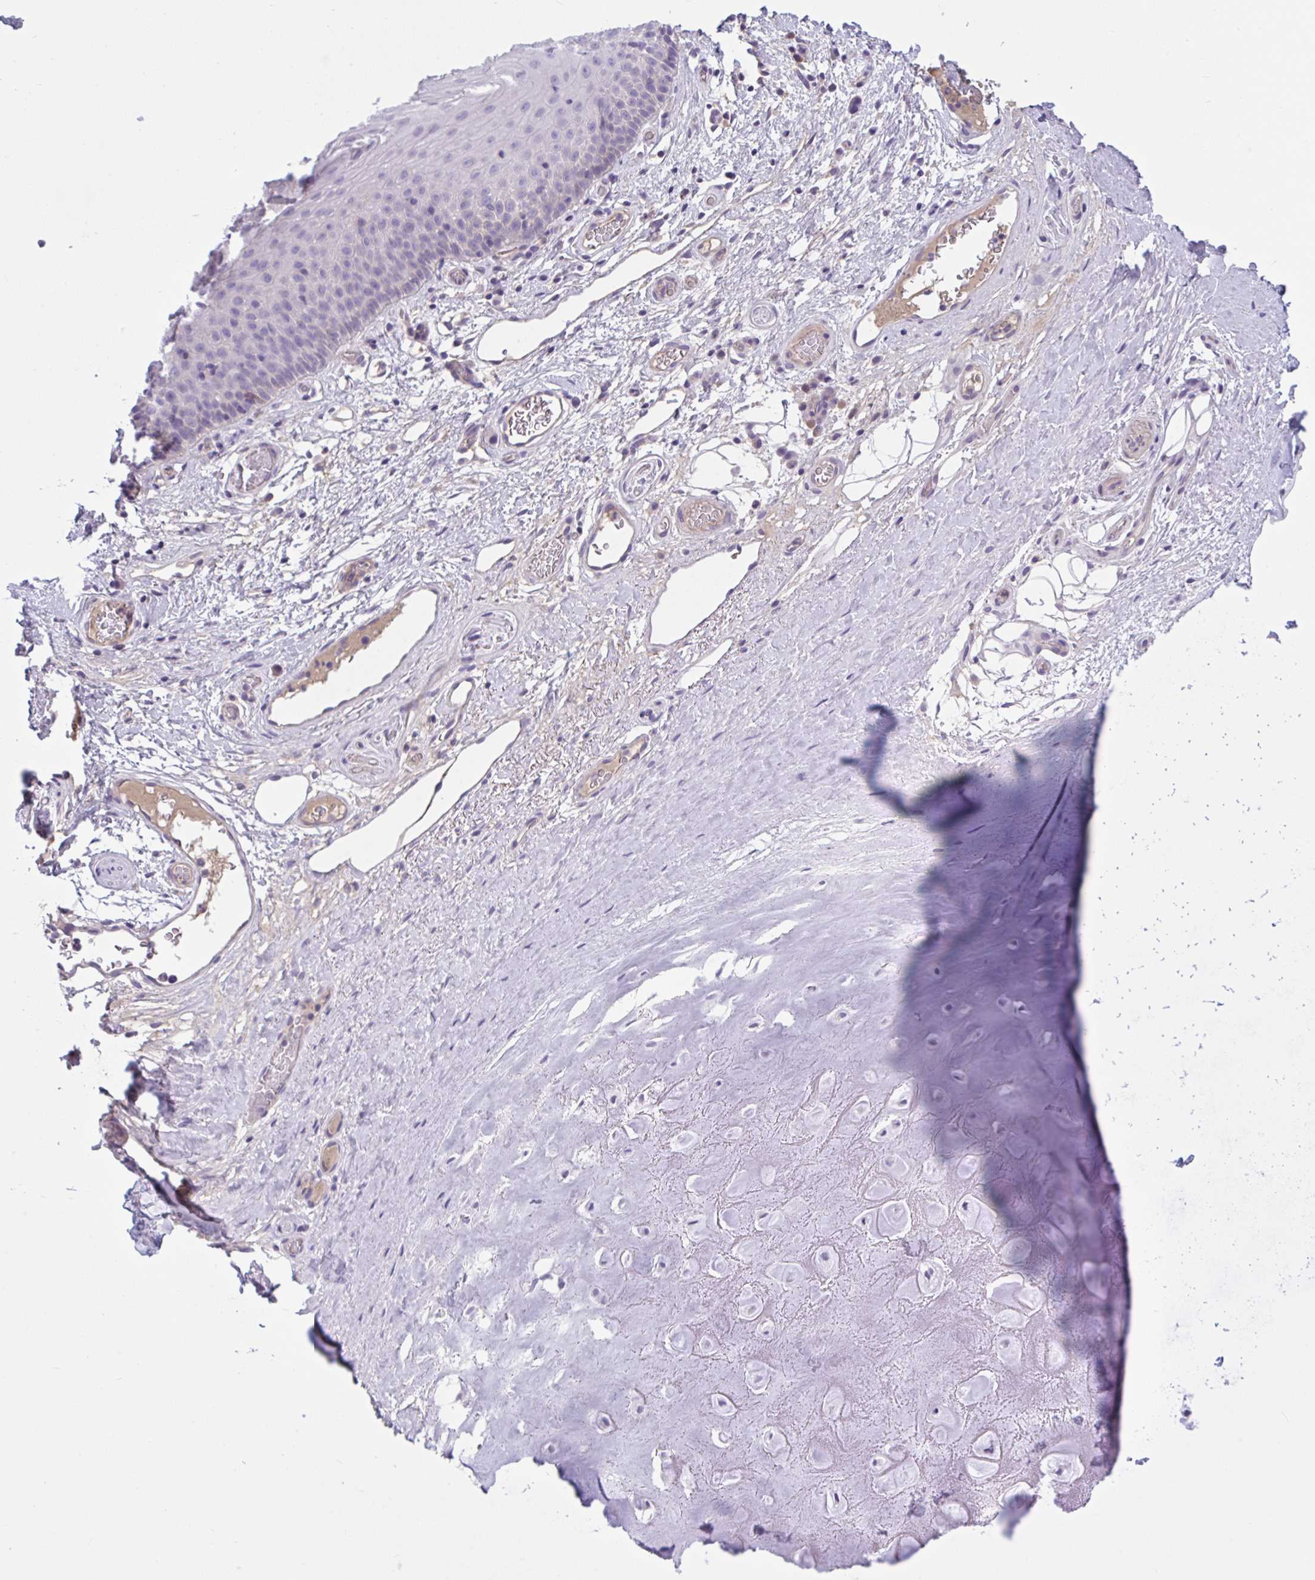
{"staining": {"intensity": "negative", "quantity": "none", "location": "none"}, "tissue": "soft tissue", "cell_type": "Chondrocytes", "image_type": "normal", "snomed": [{"axis": "morphology", "description": "Normal tissue, NOS"}, {"axis": "topography", "description": "Lymph node"}, {"axis": "topography", "description": "Cartilage tissue"}, {"axis": "topography", "description": "Nasopharynx"}], "caption": "A photomicrograph of soft tissue stained for a protein displays no brown staining in chondrocytes. The staining was performed using DAB to visualize the protein expression in brown, while the nuclei were stained in blue with hematoxylin (Magnification: 20x).", "gene": "TTC7B", "patient": {"sex": "male", "age": 63}}